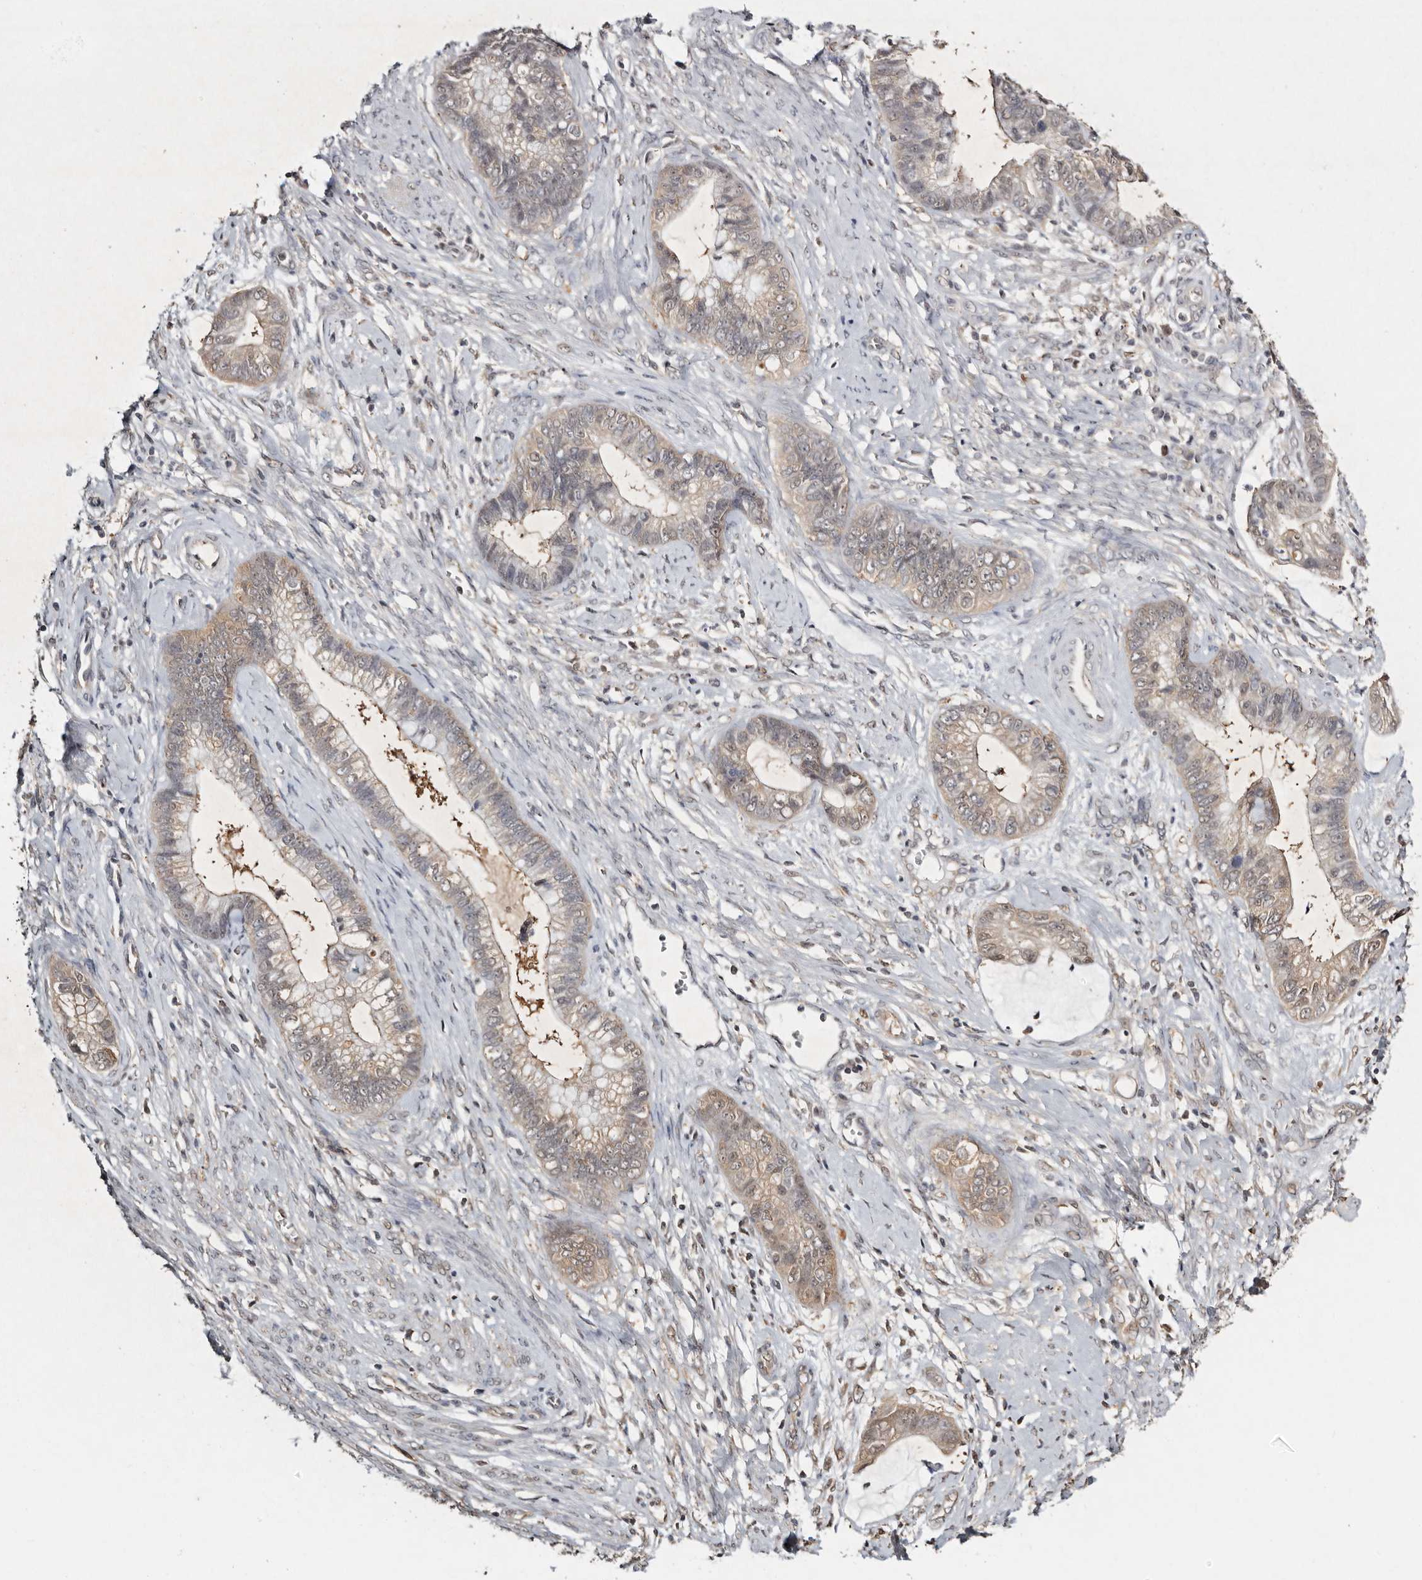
{"staining": {"intensity": "weak", "quantity": "25%-75%", "location": "nuclear"}, "tissue": "cervical cancer", "cell_type": "Tumor cells", "image_type": "cancer", "snomed": [{"axis": "morphology", "description": "Adenocarcinoma, NOS"}, {"axis": "topography", "description": "Cervix"}], "caption": "About 25%-75% of tumor cells in human cervical cancer (adenocarcinoma) reveal weak nuclear protein positivity as visualized by brown immunohistochemical staining.", "gene": "PSMA5", "patient": {"sex": "female", "age": 44}}